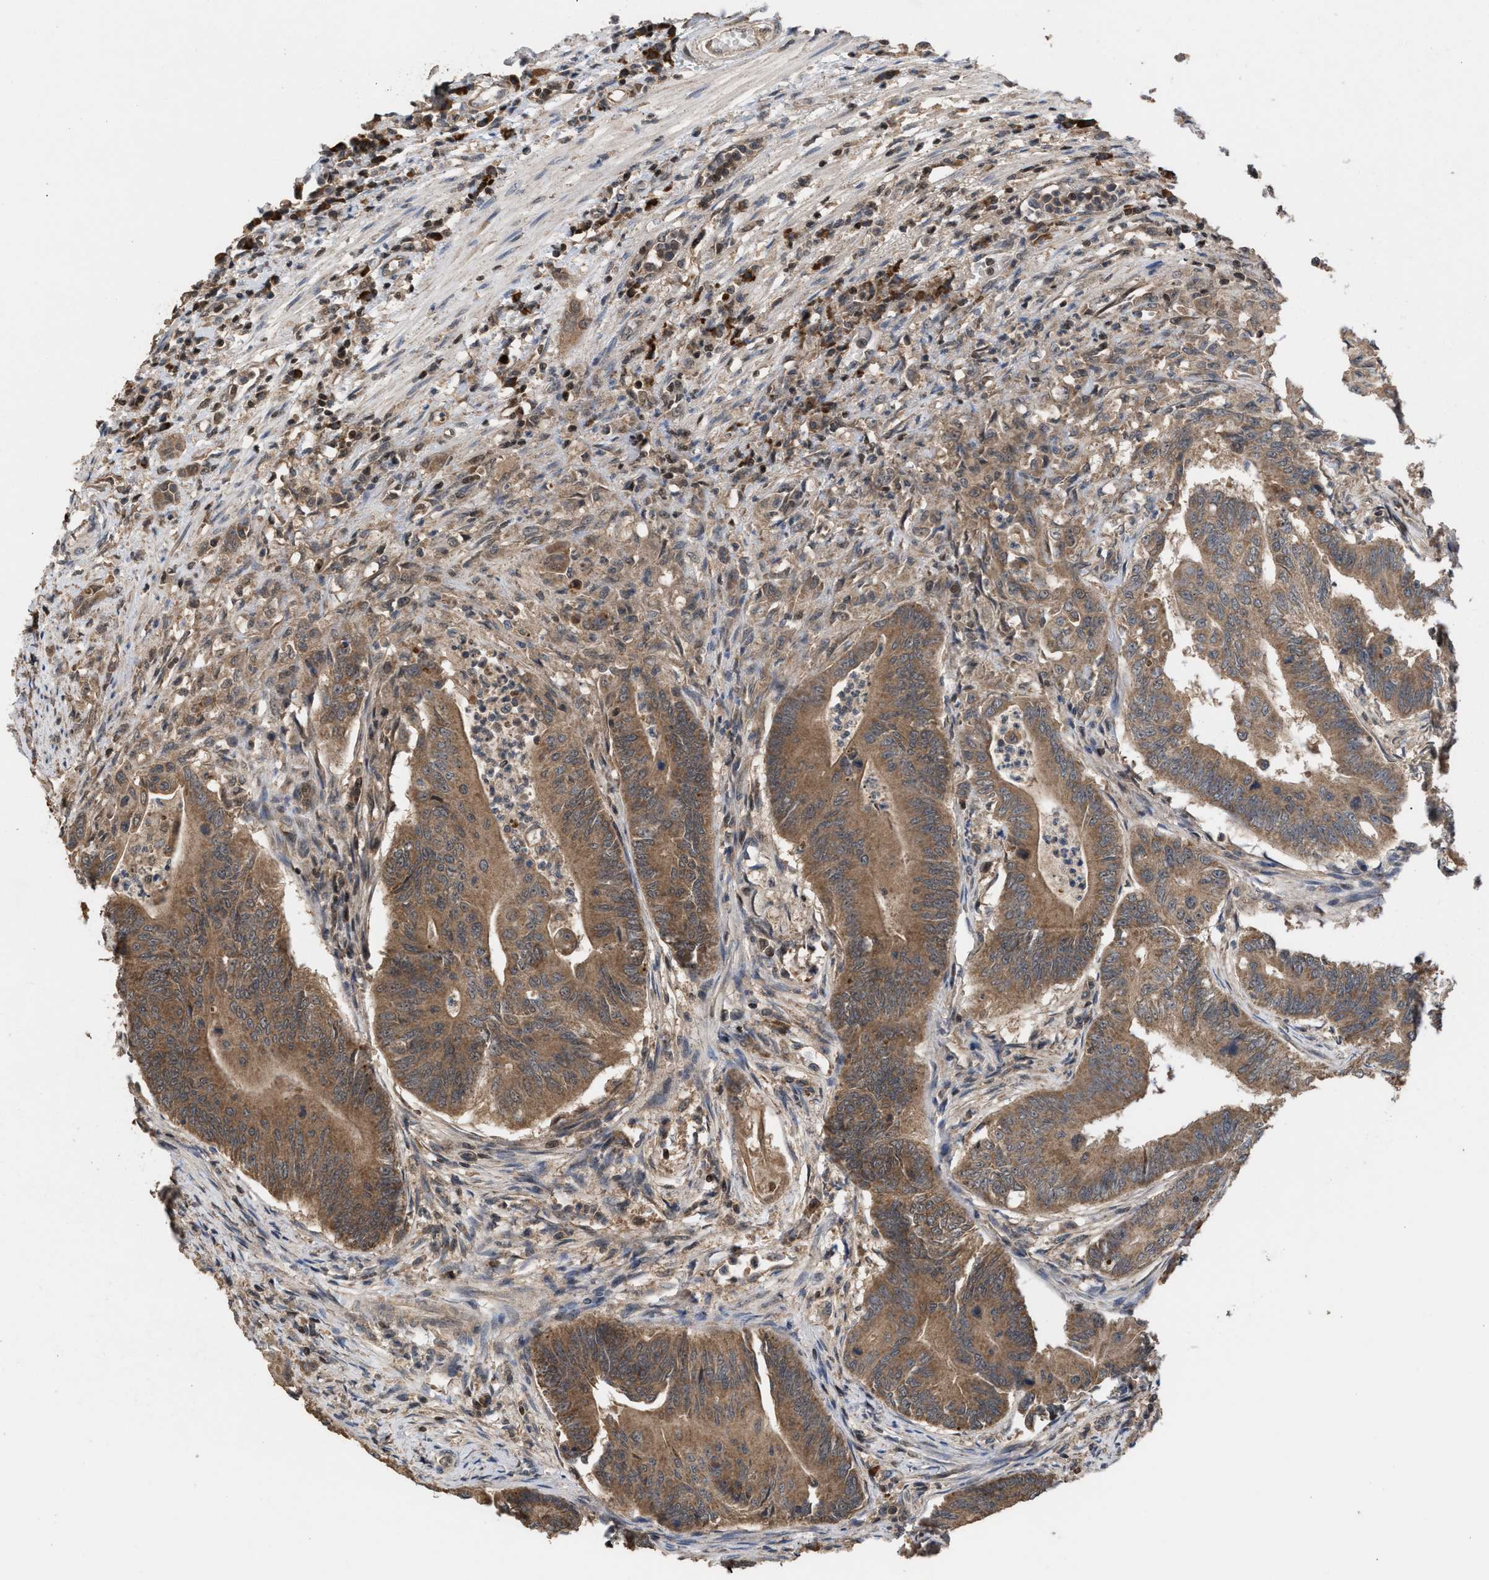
{"staining": {"intensity": "moderate", "quantity": ">75%", "location": "cytoplasmic/membranous"}, "tissue": "colorectal cancer", "cell_type": "Tumor cells", "image_type": "cancer", "snomed": [{"axis": "morphology", "description": "Adenoma, NOS"}, {"axis": "morphology", "description": "Adenocarcinoma, NOS"}, {"axis": "topography", "description": "Colon"}], "caption": "Tumor cells reveal medium levels of moderate cytoplasmic/membranous positivity in about >75% of cells in human colorectal adenocarcinoma.", "gene": "C9orf78", "patient": {"sex": "male", "age": 79}}